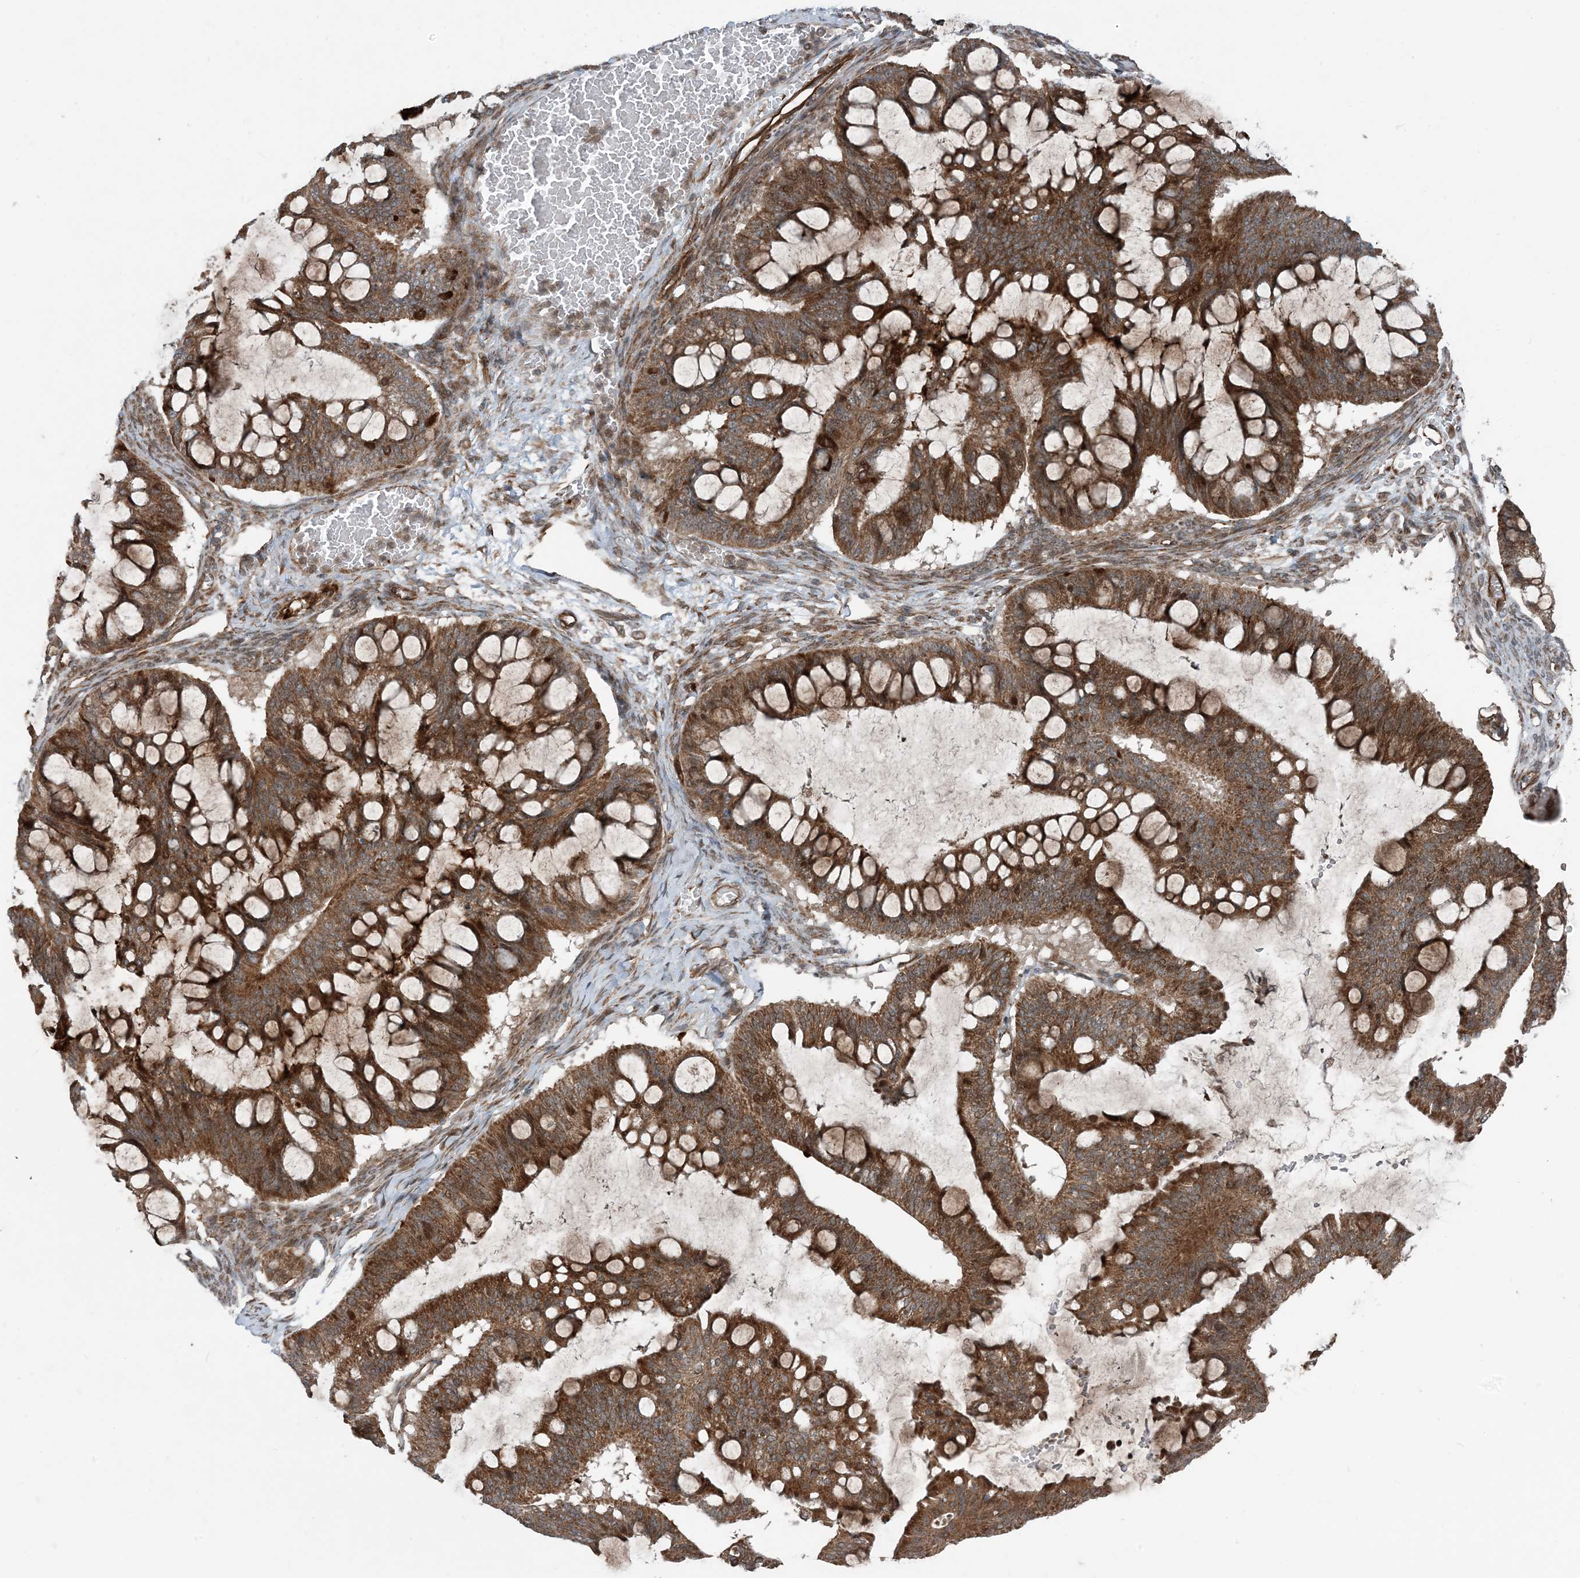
{"staining": {"intensity": "moderate", "quantity": ">75%", "location": "cytoplasmic/membranous"}, "tissue": "ovarian cancer", "cell_type": "Tumor cells", "image_type": "cancer", "snomed": [{"axis": "morphology", "description": "Cystadenocarcinoma, mucinous, NOS"}, {"axis": "topography", "description": "Ovary"}], "caption": "A photomicrograph of ovarian cancer stained for a protein displays moderate cytoplasmic/membranous brown staining in tumor cells.", "gene": "EDEM2", "patient": {"sex": "female", "age": 73}}